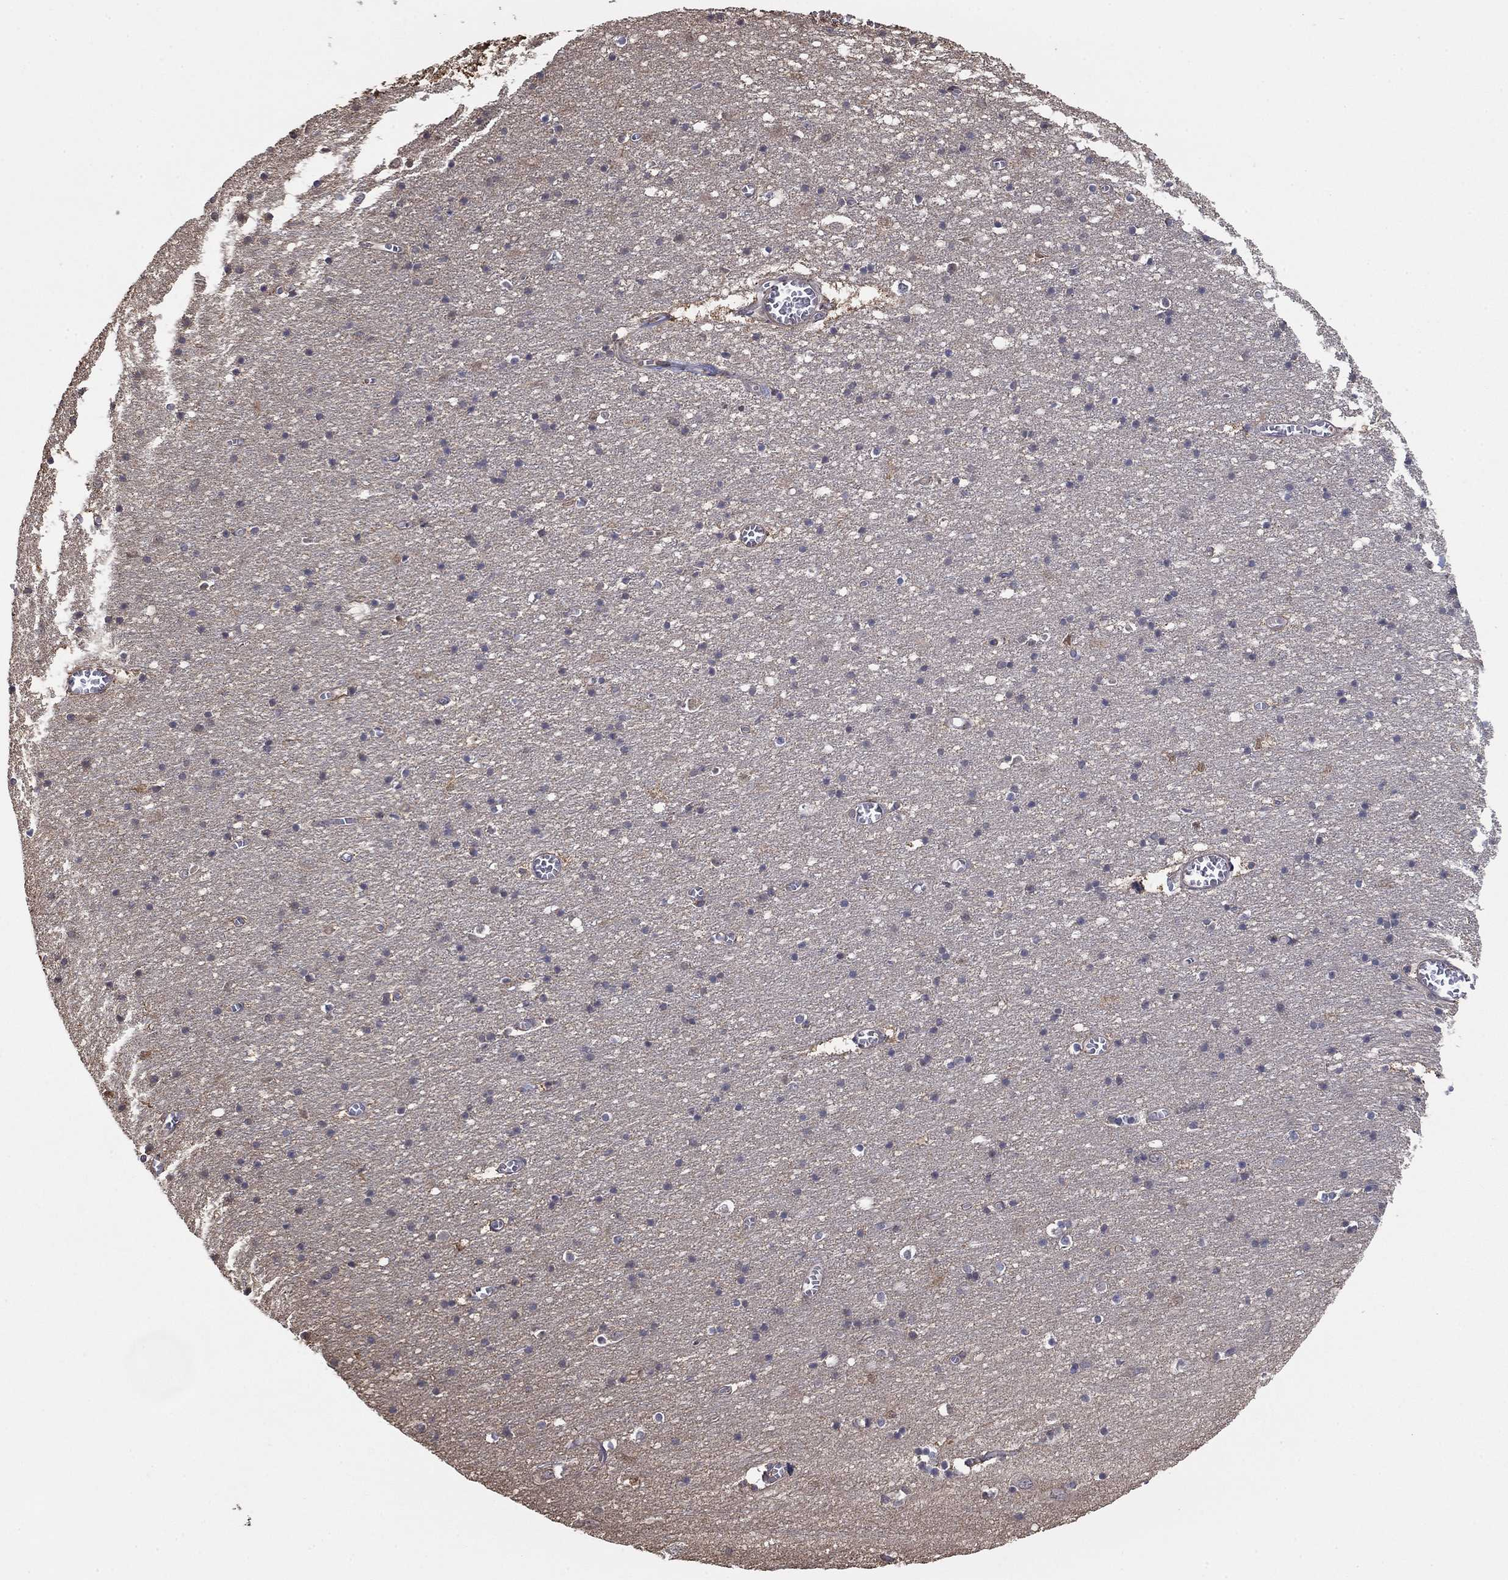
{"staining": {"intensity": "moderate", "quantity": "<25%", "location": "cytoplasmic/membranous"}, "tissue": "cerebral cortex", "cell_type": "Endothelial cells", "image_type": "normal", "snomed": [{"axis": "morphology", "description": "Normal tissue, NOS"}, {"axis": "topography", "description": "Cerebral cortex"}], "caption": "Immunohistochemical staining of unremarkable cerebral cortex displays <25% levels of moderate cytoplasmic/membranous protein staining in approximately <25% of endothelial cells. (Stains: DAB (3,3'-diaminobenzidine) in brown, nuclei in blue, Microscopy: brightfield microscopy at high magnification).", "gene": "RNF114", "patient": {"sex": "male", "age": 70}}